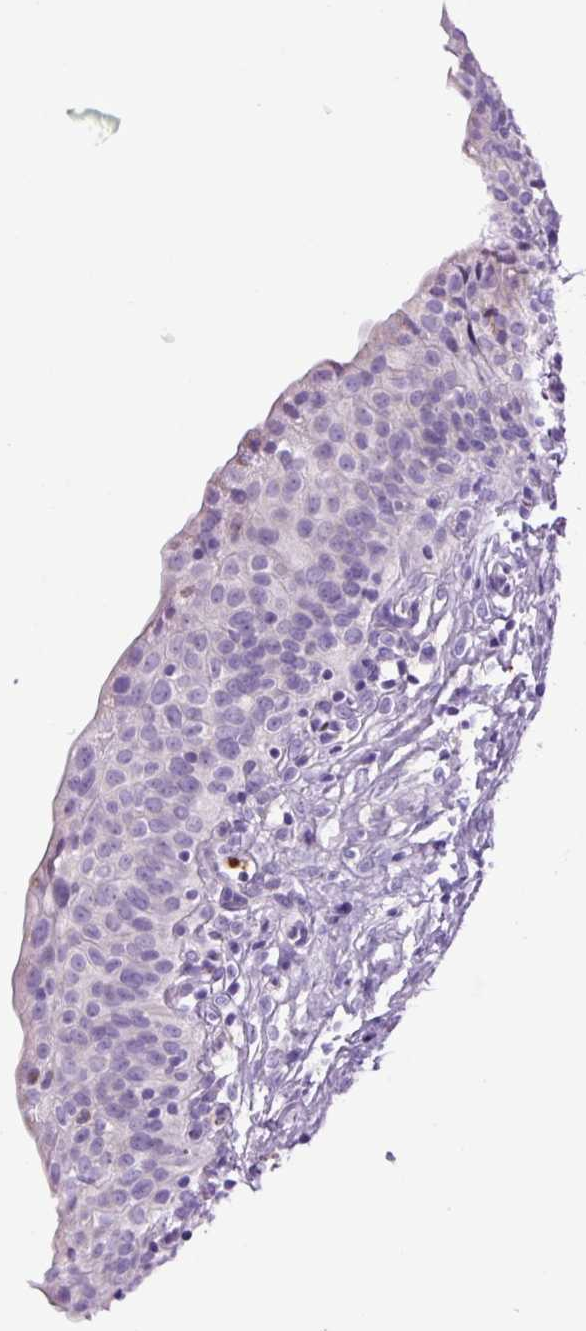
{"staining": {"intensity": "negative", "quantity": "none", "location": "none"}, "tissue": "urinary bladder", "cell_type": "Urothelial cells", "image_type": "normal", "snomed": [{"axis": "morphology", "description": "Normal tissue, NOS"}, {"axis": "topography", "description": "Urinary bladder"}], "caption": "This is an immunohistochemistry histopathology image of unremarkable human urinary bladder. There is no staining in urothelial cells.", "gene": "LCN10", "patient": {"sex": "male", "age": 55}}